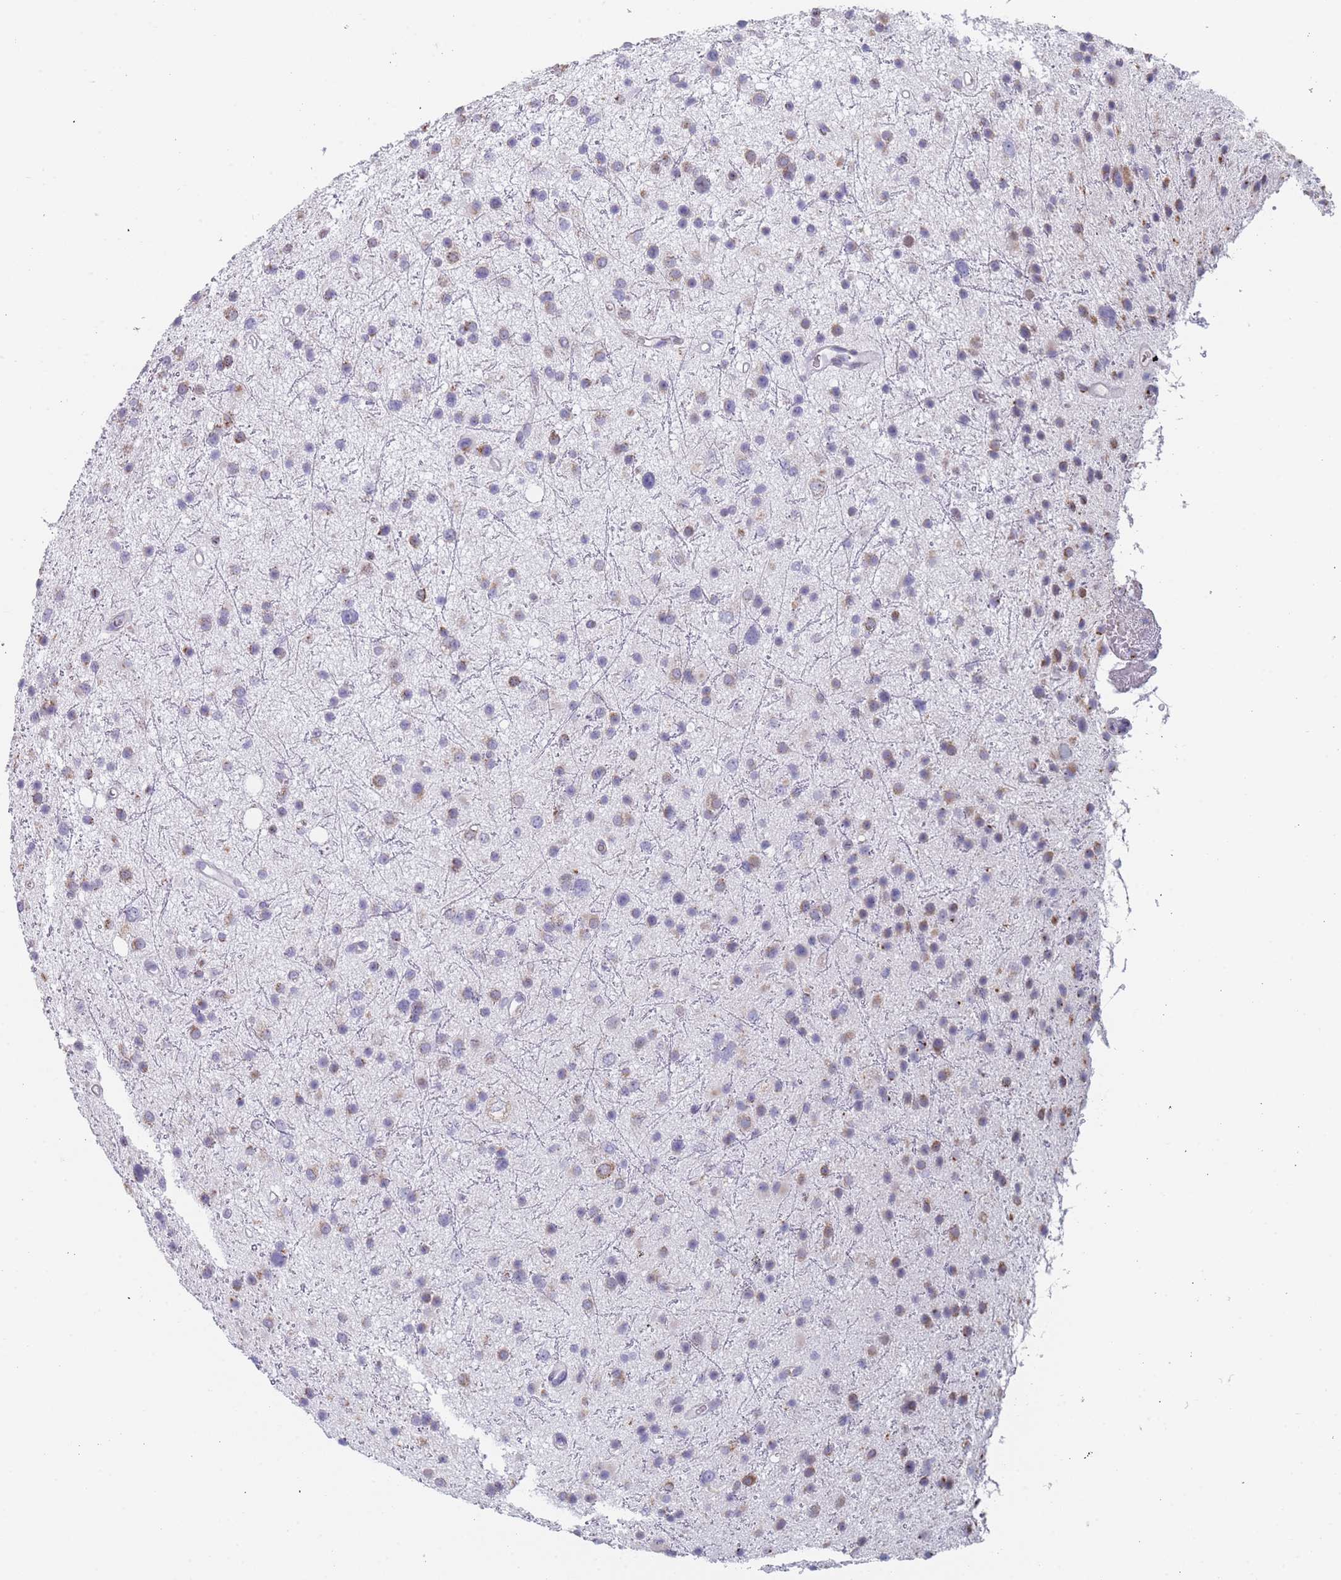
{"staining": {"intensity": "moderate", "quantity": "25%-75%", "location": "cytoplasmic/membranous"}, "tissue": "glioma", "cell_type": "Tumor cells", "image_type": "cancer", "snomed": [{"axis": "morphology", "description": "Glioma, malignant, Low grade"}, {"axis": "topography", "description": "Cerebral cortex"}], "caption": "A micrograph showing moderate cytoplasmic/membranous staining in about 25%-75% of tumor cells in glioma, as visualized by brown immunohistochemical staining.", "gene": "TMED10", "patient": {"sex": "female", "age": 39}}